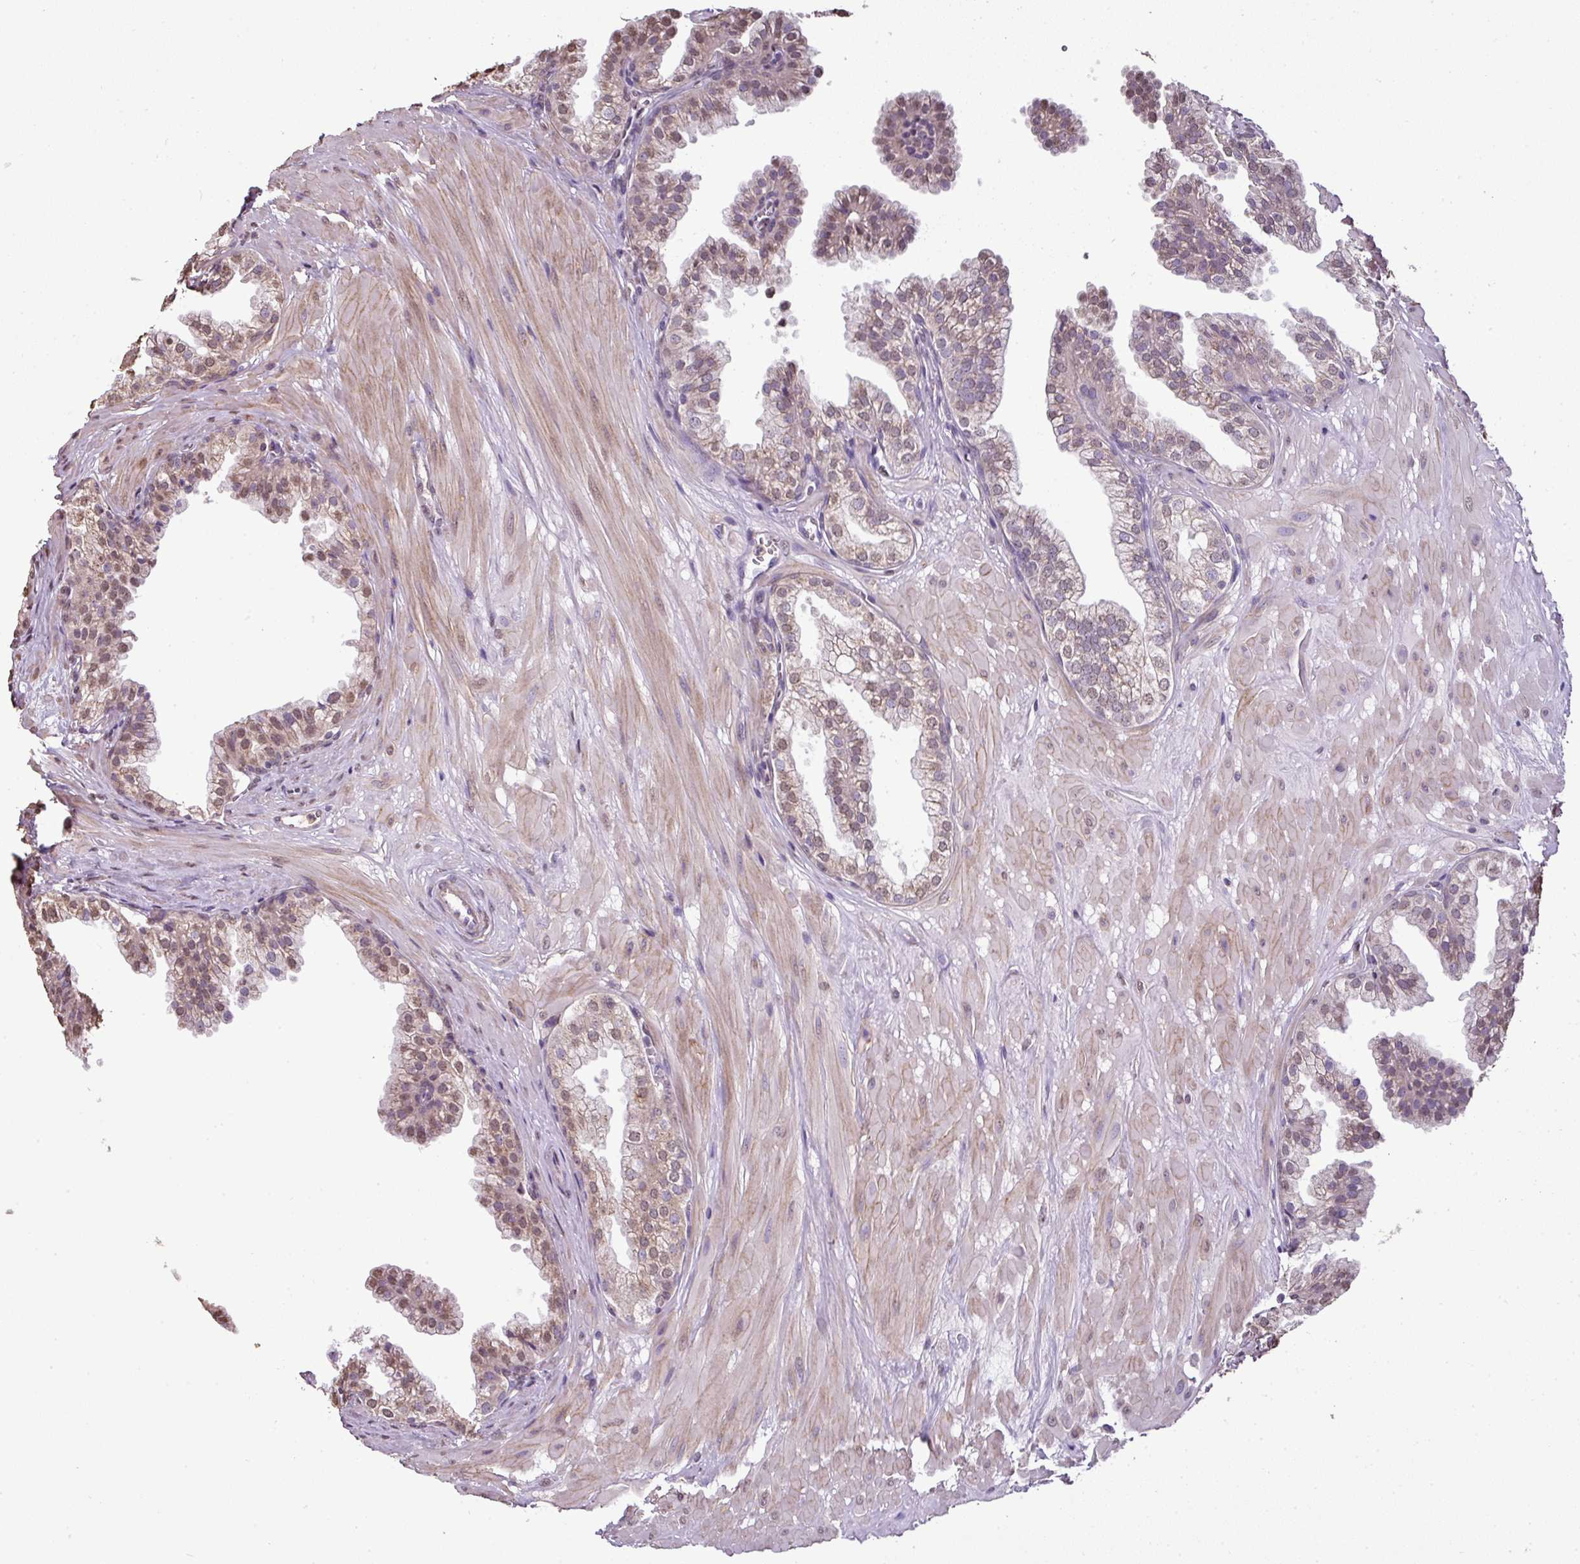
{"staining": {"intensity": "weak", "quantity": "25%-75%", "location": "cytoplasmic/membranous,nuclear"}, "tissue": "prostate", "cell_type": "Glandular cells", "image_type": "normal", "snomed": [{"axis": "morphology", "description": "Normal tissue, NOS"}, {"axis": "topography", "description": "Prostate"}, {"axis": "topography", "description": "Peripheral nerve tissue"}], "caption": "Immunohistochemical staining of unremarkable prostate shows low levels of weak cytoplasmic/membranous,nuclear staining in about 25%-75% of glandular cells. The protein is shown in brown color, while the nuclei are stained blue.", "gene": "JPH2", "patient": {"sex": "male", "age": 55}}